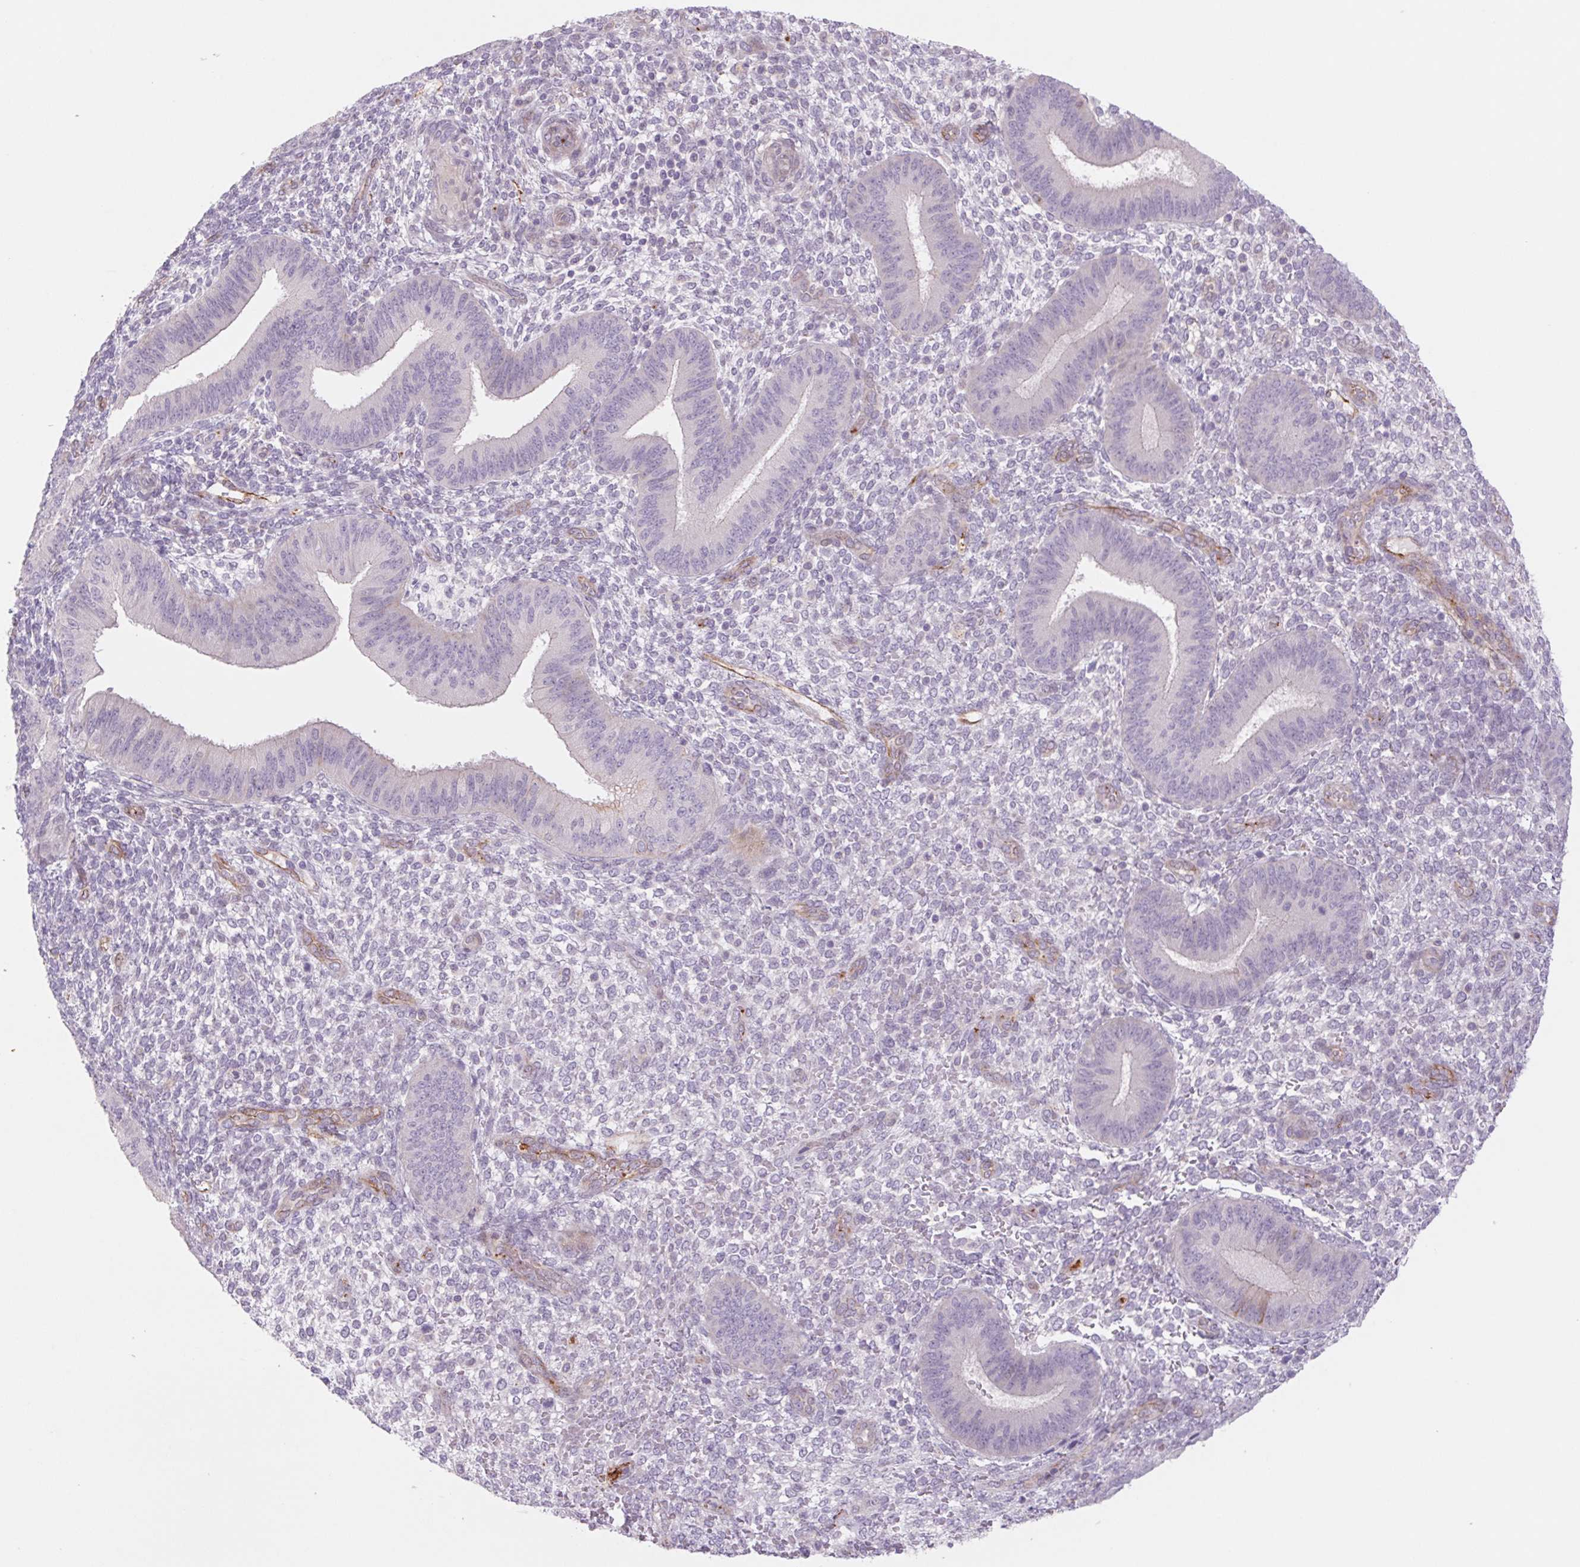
{"staining": {"intensity": "negative", "quantity": "none", "location": "none"}, "tissue": "endometrium", "cell_type": "Cells in endometrial stroma", "image_type": "normal", "snomed": [{"axis": "morphology", "description": "Normal tissue, NOS"}, {"axis": "topography", "description": "Endometrium"}], "caption": "Immunohistochemical staining of benign human endometrium demonstrates no significant expression in cells in endometrial stroma. (Stains: DAB immunohistochemistry with hematoxylin counter stain, Microscopy: brightfield microscopy at high magnification).", "gene": "MS4A13", "patient": {"sex": "female", "age": 39}}